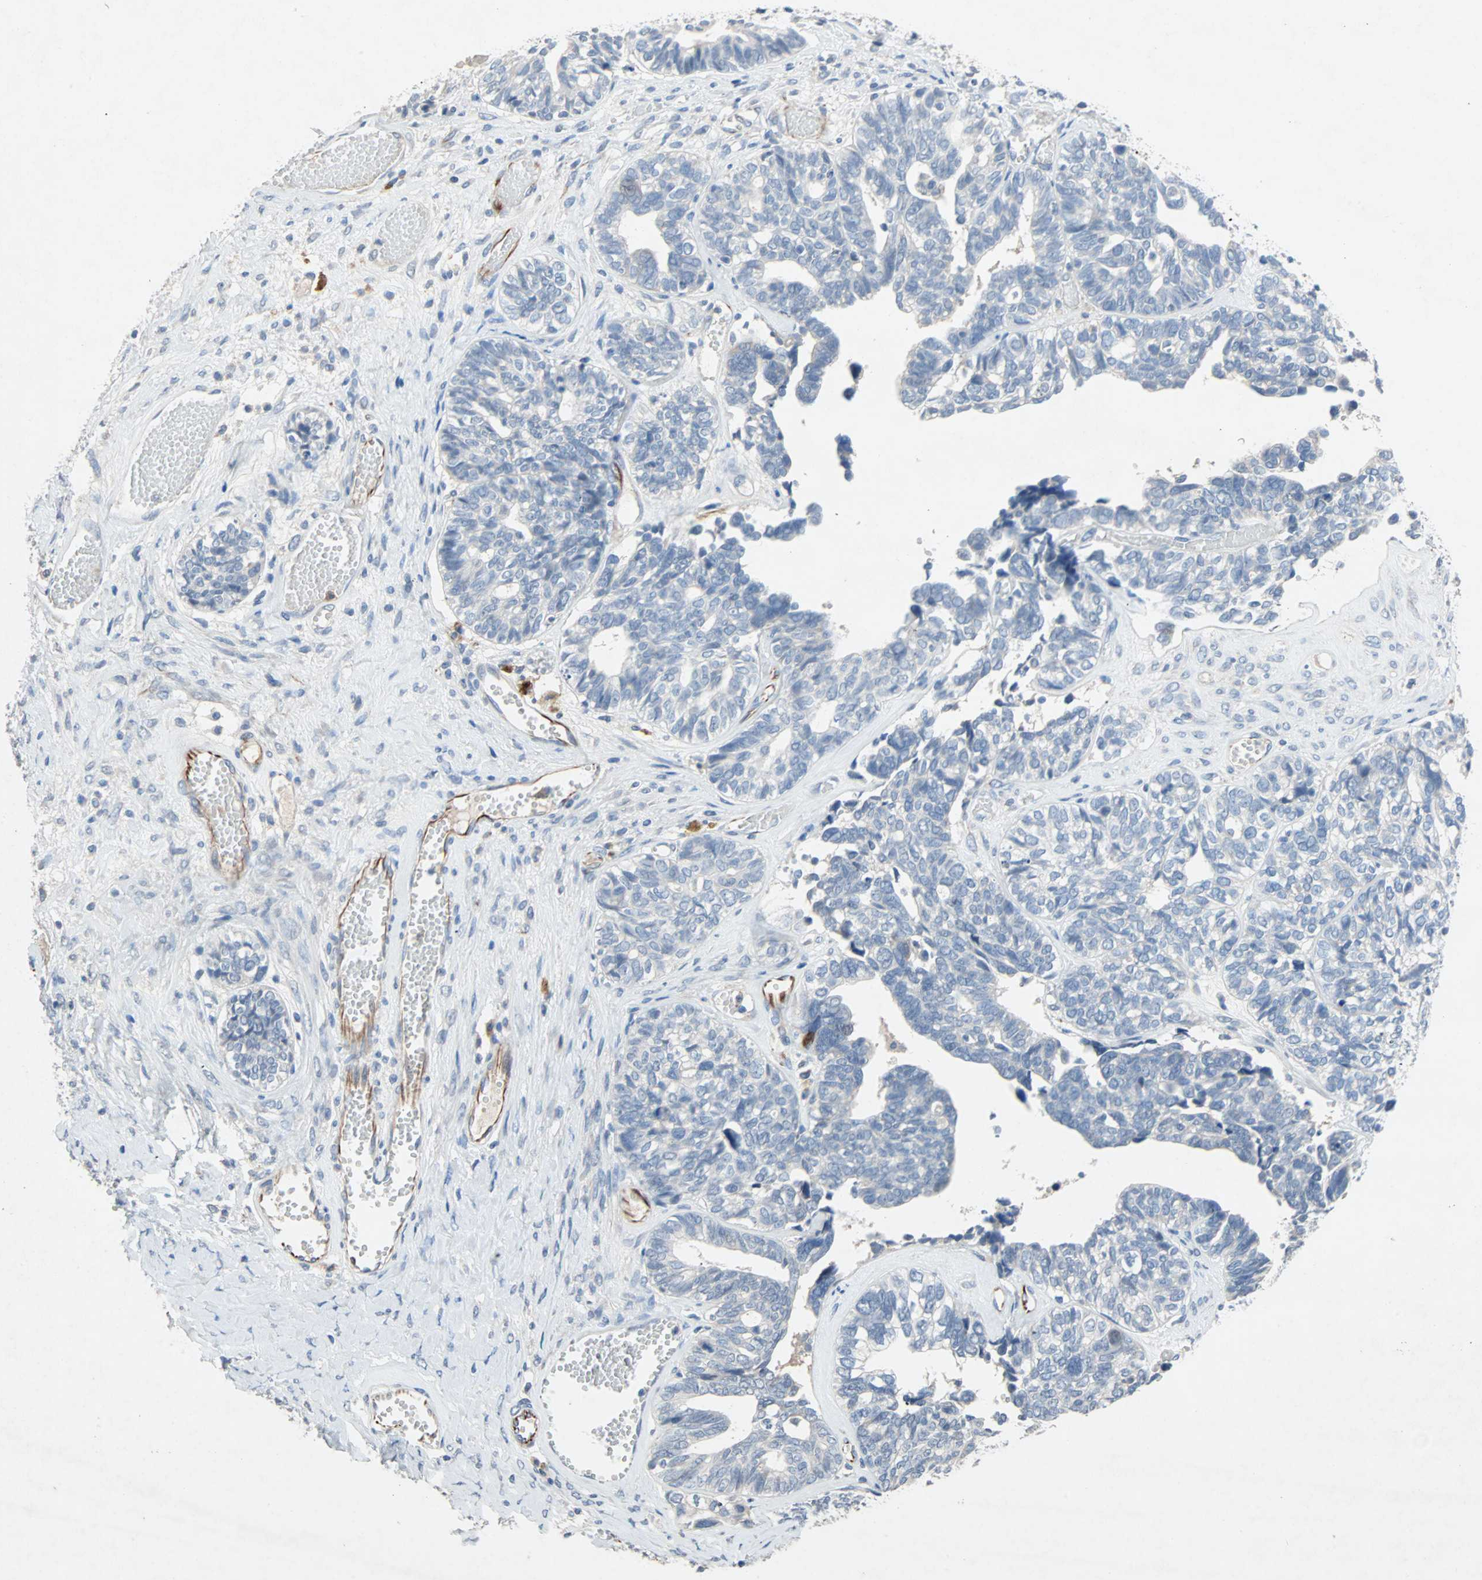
{"staining": {"intensity": "negative", "quantity": "none", "location": "none"}, "tissue": "ovarian cancer", "cell_type": "Tumor cells", "image_type": "cancer", "snomed": [{"axis": "morphology", "description": "Cystadenocarcinoma, serous, NOS"}, {"axis": "topography", "description": "Ovary"}], "caption": "Tumor cells are negative for brown protein staining in ovarian cancer. (DAB (3,3'-diaminobenzidine) immunohistochemistry (IHC), high magnification).", "gene": "PCDHB2", "patient": {"sex": "female", "age": 79}}